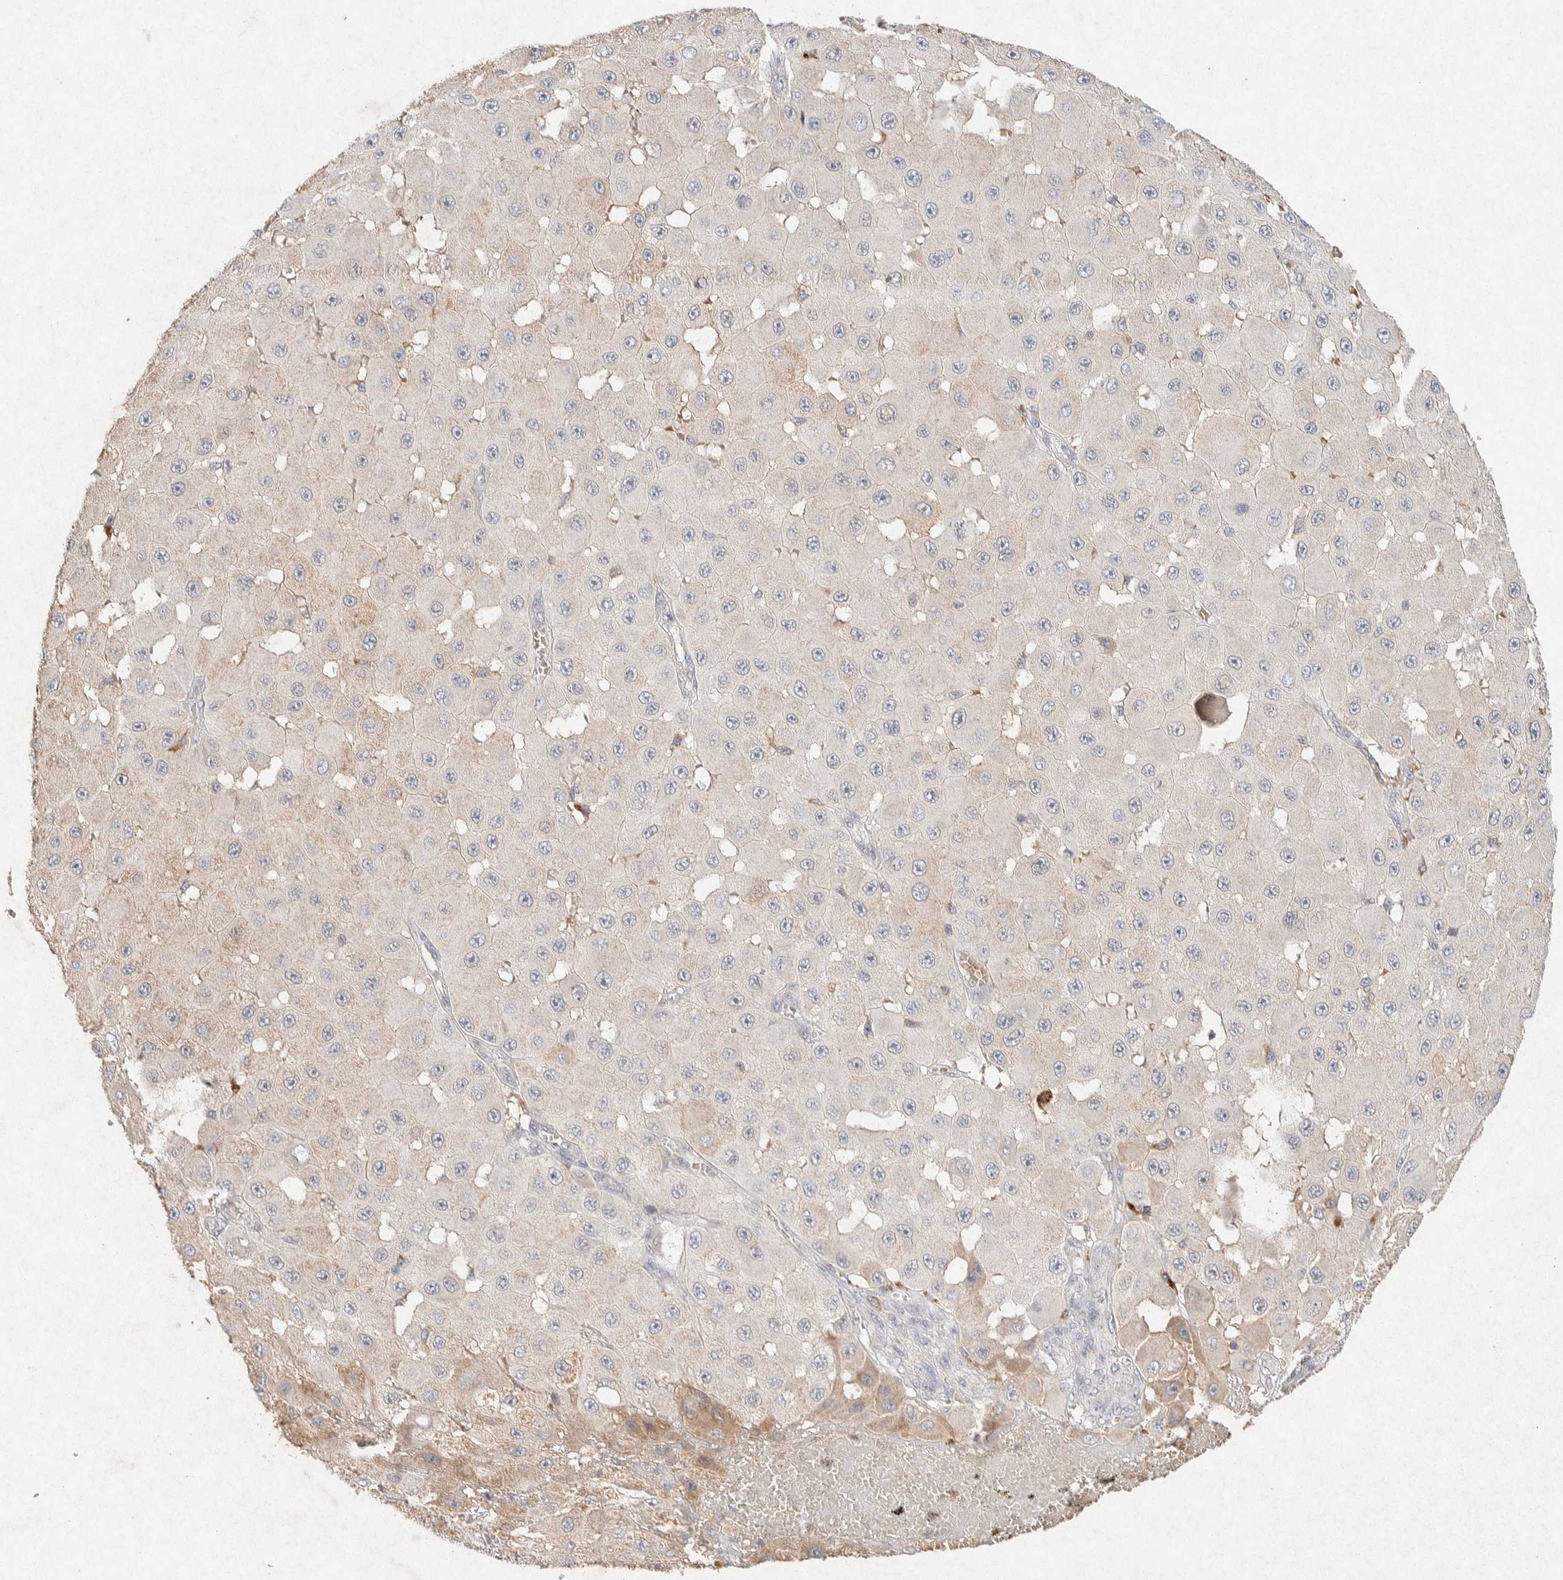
{"staining": {"intensity": "weak", "quantity": "<25%", "location": "cytoplasmic/membranous"}, "tissue": "melanoma", "cell_type": "Tumor cells", "image_type": "cancer", "snomed": [{"axis": "morphology", "description": "Malignant melanoma, NOS"}, {"axis": "topography", "description": "Skin"}], "caption": "Malignant melanoma was stained to show a protein in brown. There is no significant staining in tumor cells. (Stains: DAB (3,3'-diaminobenzidine) immunohistochemistry with hematoxylin counter stain, Microscopy: brightfield microscopy at high magnification).", "gene": "GNAI1", "patient": {"sex": "female", "age": 81}}